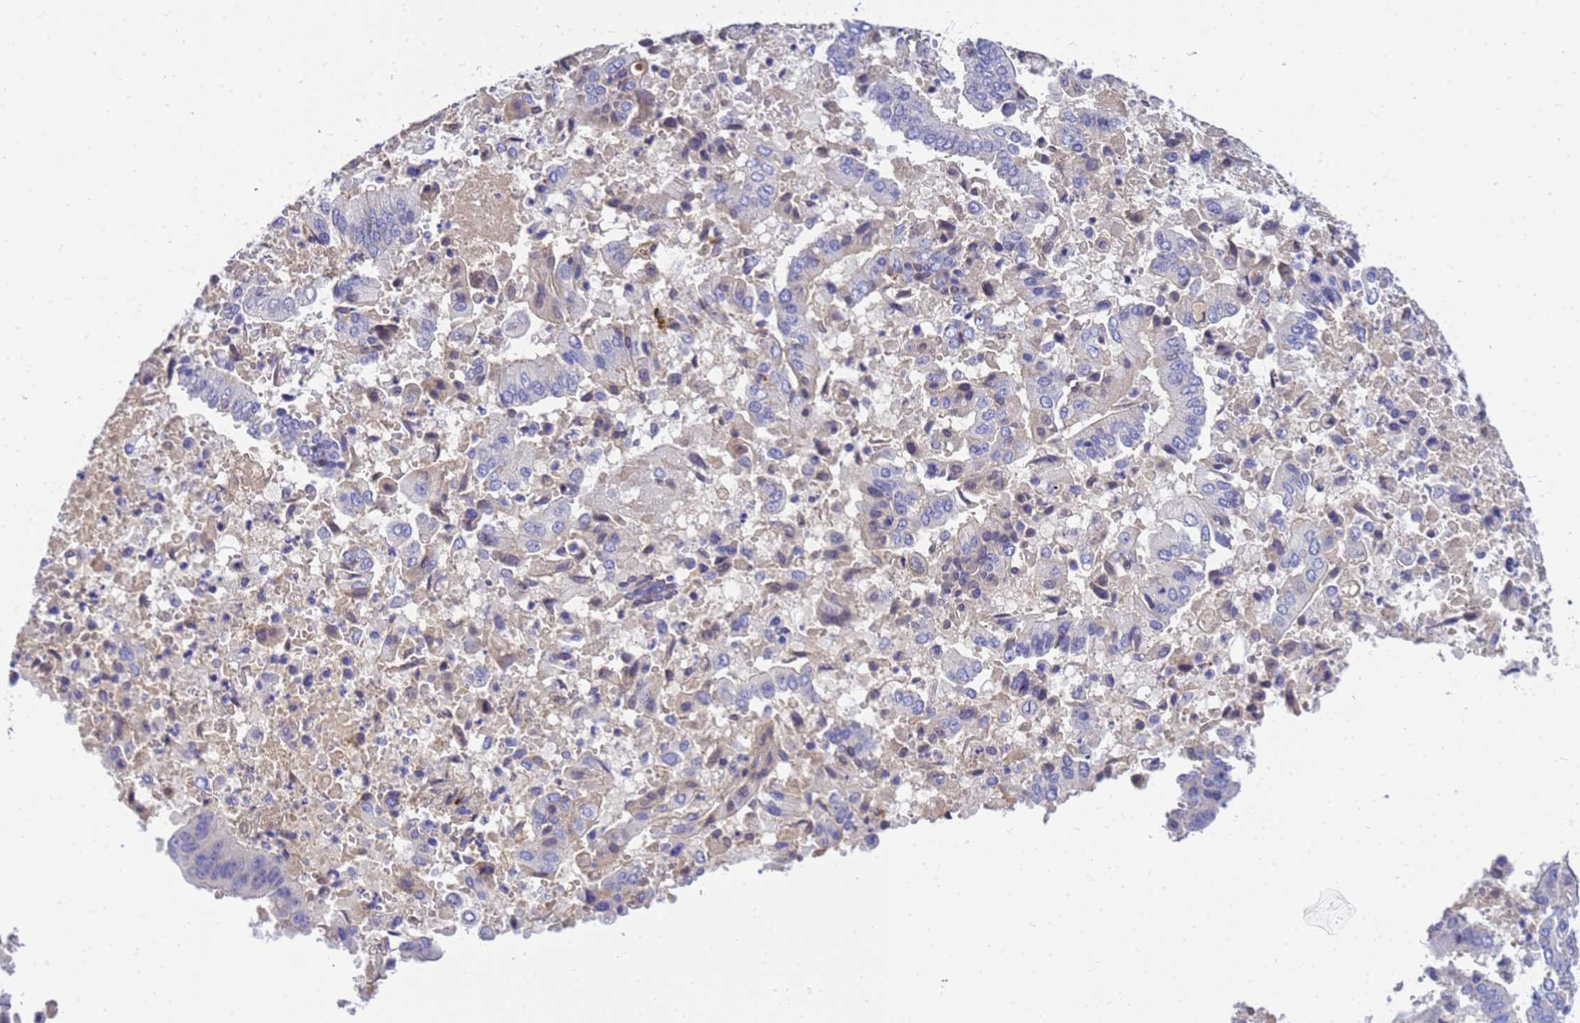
{"staining": {"intensity": "negative", "quantity": "none", "location": "none"}, "tissue": "pancreatic cancer", "cell_type": "Tumor cells", "image_type": "cancer", "snomed": [{"axis": "morphology", "description": "Adenocarcinoma, NOS"}, {"axis": "topography", "description": "Pancreas"}], "caption": "Tumor cells show no significant positivity in adenocarcinoma (pancreatic).", "gene": "TBCD", "patient": {"sex": "female", "age": 77}}